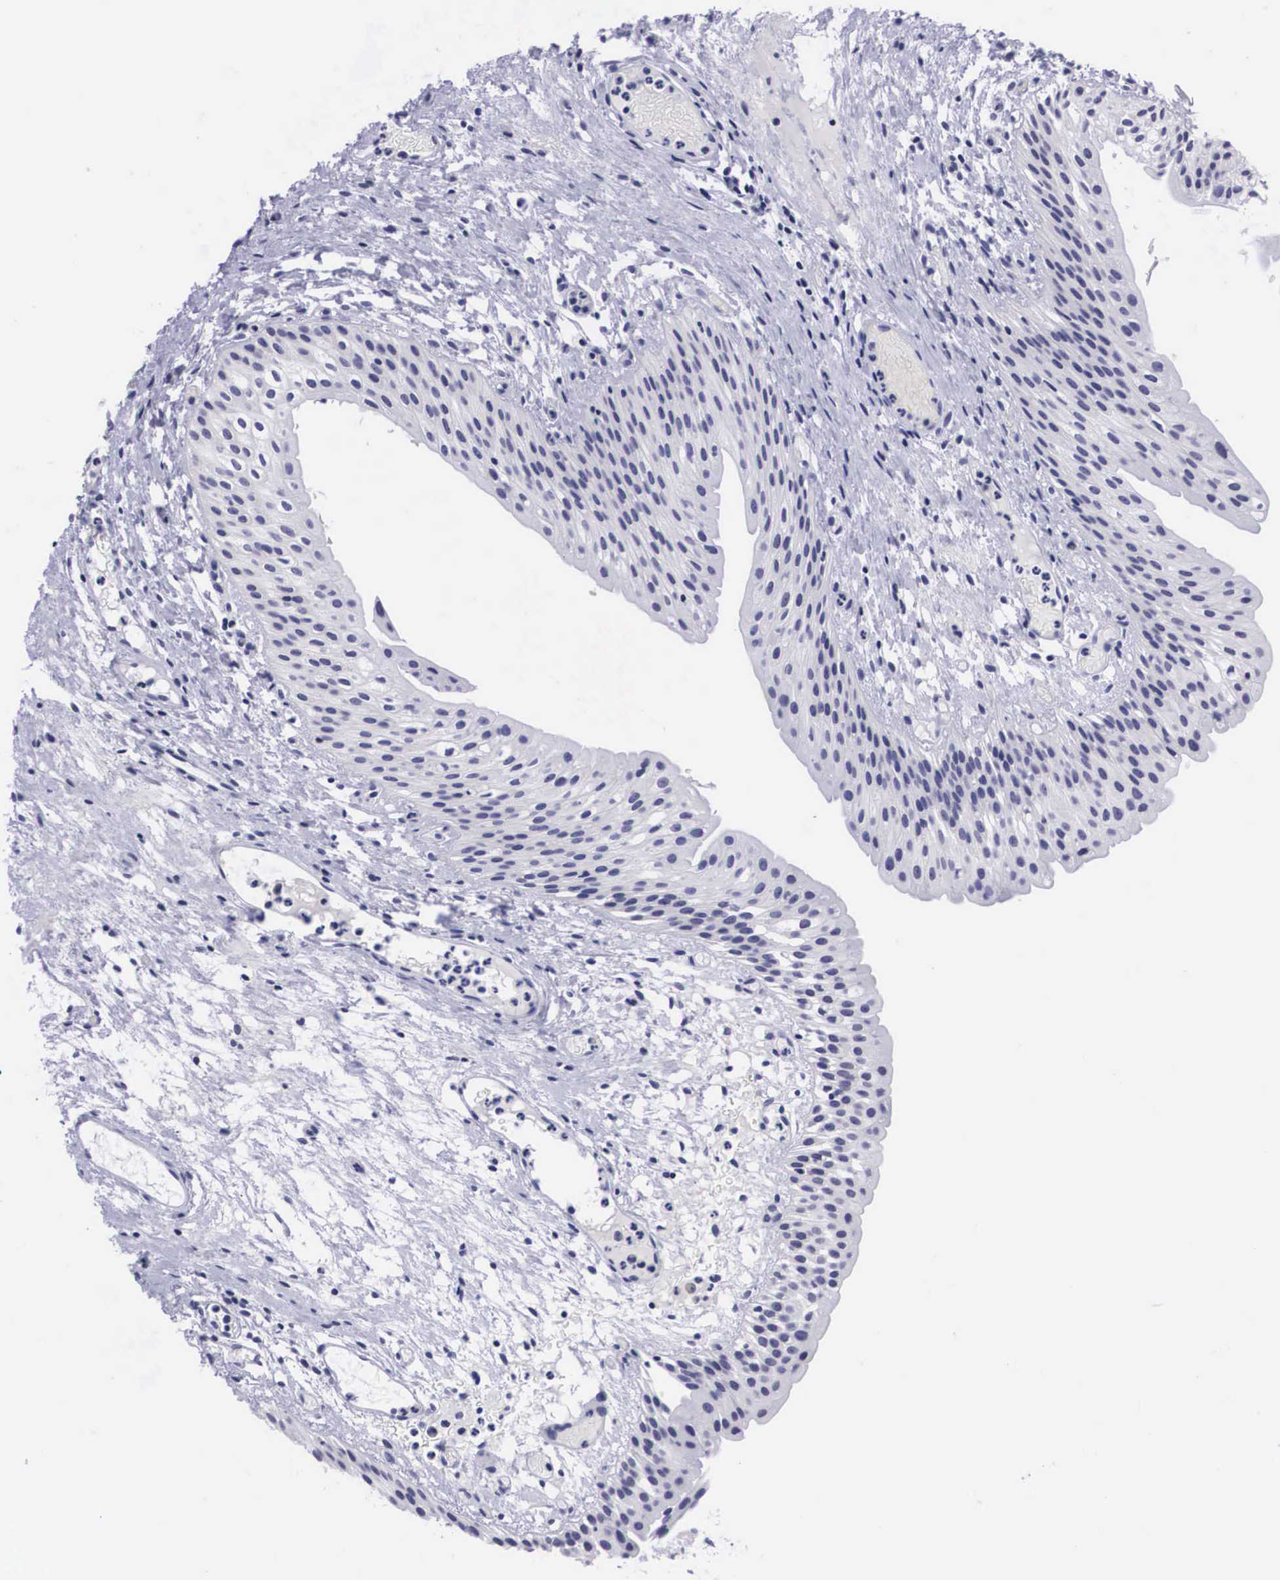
{"staining": {"intensity": "negative", "quantity": "none", "location": "none"}, "tissue": "urinary bladder", "cell_type": "Urothelial cells", "image_type": "normal", "snomed": [{"axis": "morphology", "description": "Normal tissue, NOS"}, {"axis": "topography", "description": "Urinary bladder"}], "caption": "Immunohistochemistry micrograph of unremarkable urinary bladder: human urinary bladder stained with DAB shows no significant protein staining in urothelial cells. (DAB (3,3'-diaminobenzidine) immunohistochemistry with hematoxylin counter stain).", "gene": "C22orf31", "patient": {"sex": "male", "age": 48}}